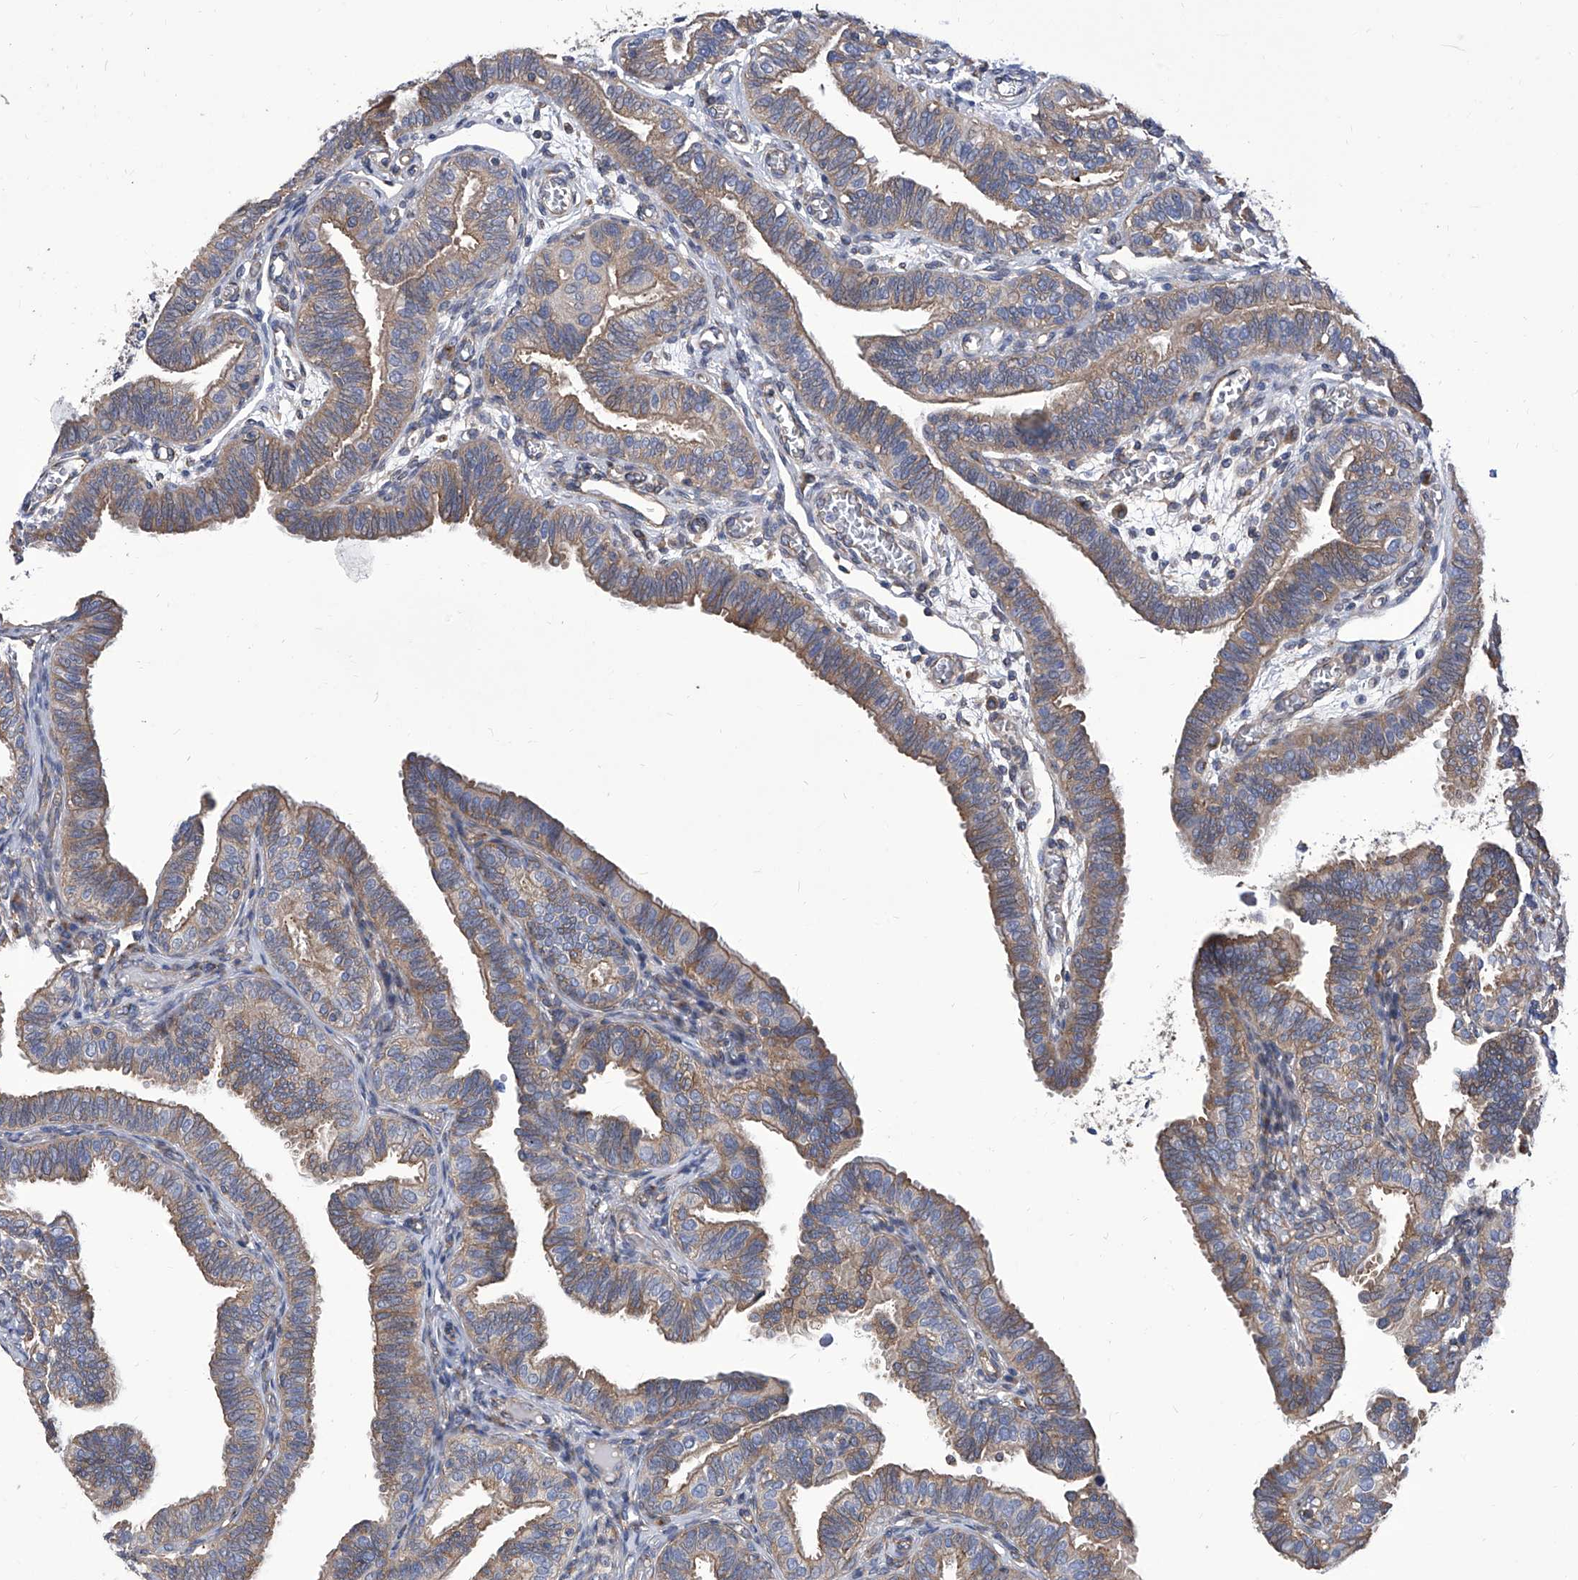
{"staining": {"intensity": "strong", "quantity": ">75%", "location": "cytoplasmic/membranous"}, "tissue": "fallopian tube", "cell_type": "Glandular cells", "image_type": "normal", "snomed": [{"axis": "morphology", "description": "Normal tissue, NOS"}, {"axis": "topography", "description": "Fallopian tube"}], "caption": "DAB (3,3'-diaminobenzidine) immunohistochemical staining of normal human fallopian tube exhibits strong cytoplasmic/membranous protein positivity in approximately >75% of glandular cells. Using DAB (brown) and hematoxylin (blue) stains, captured at high magnification using brightfield microscopy.", "gene": "TJAP1", "patient": {"sex": "female", "age": 39}}